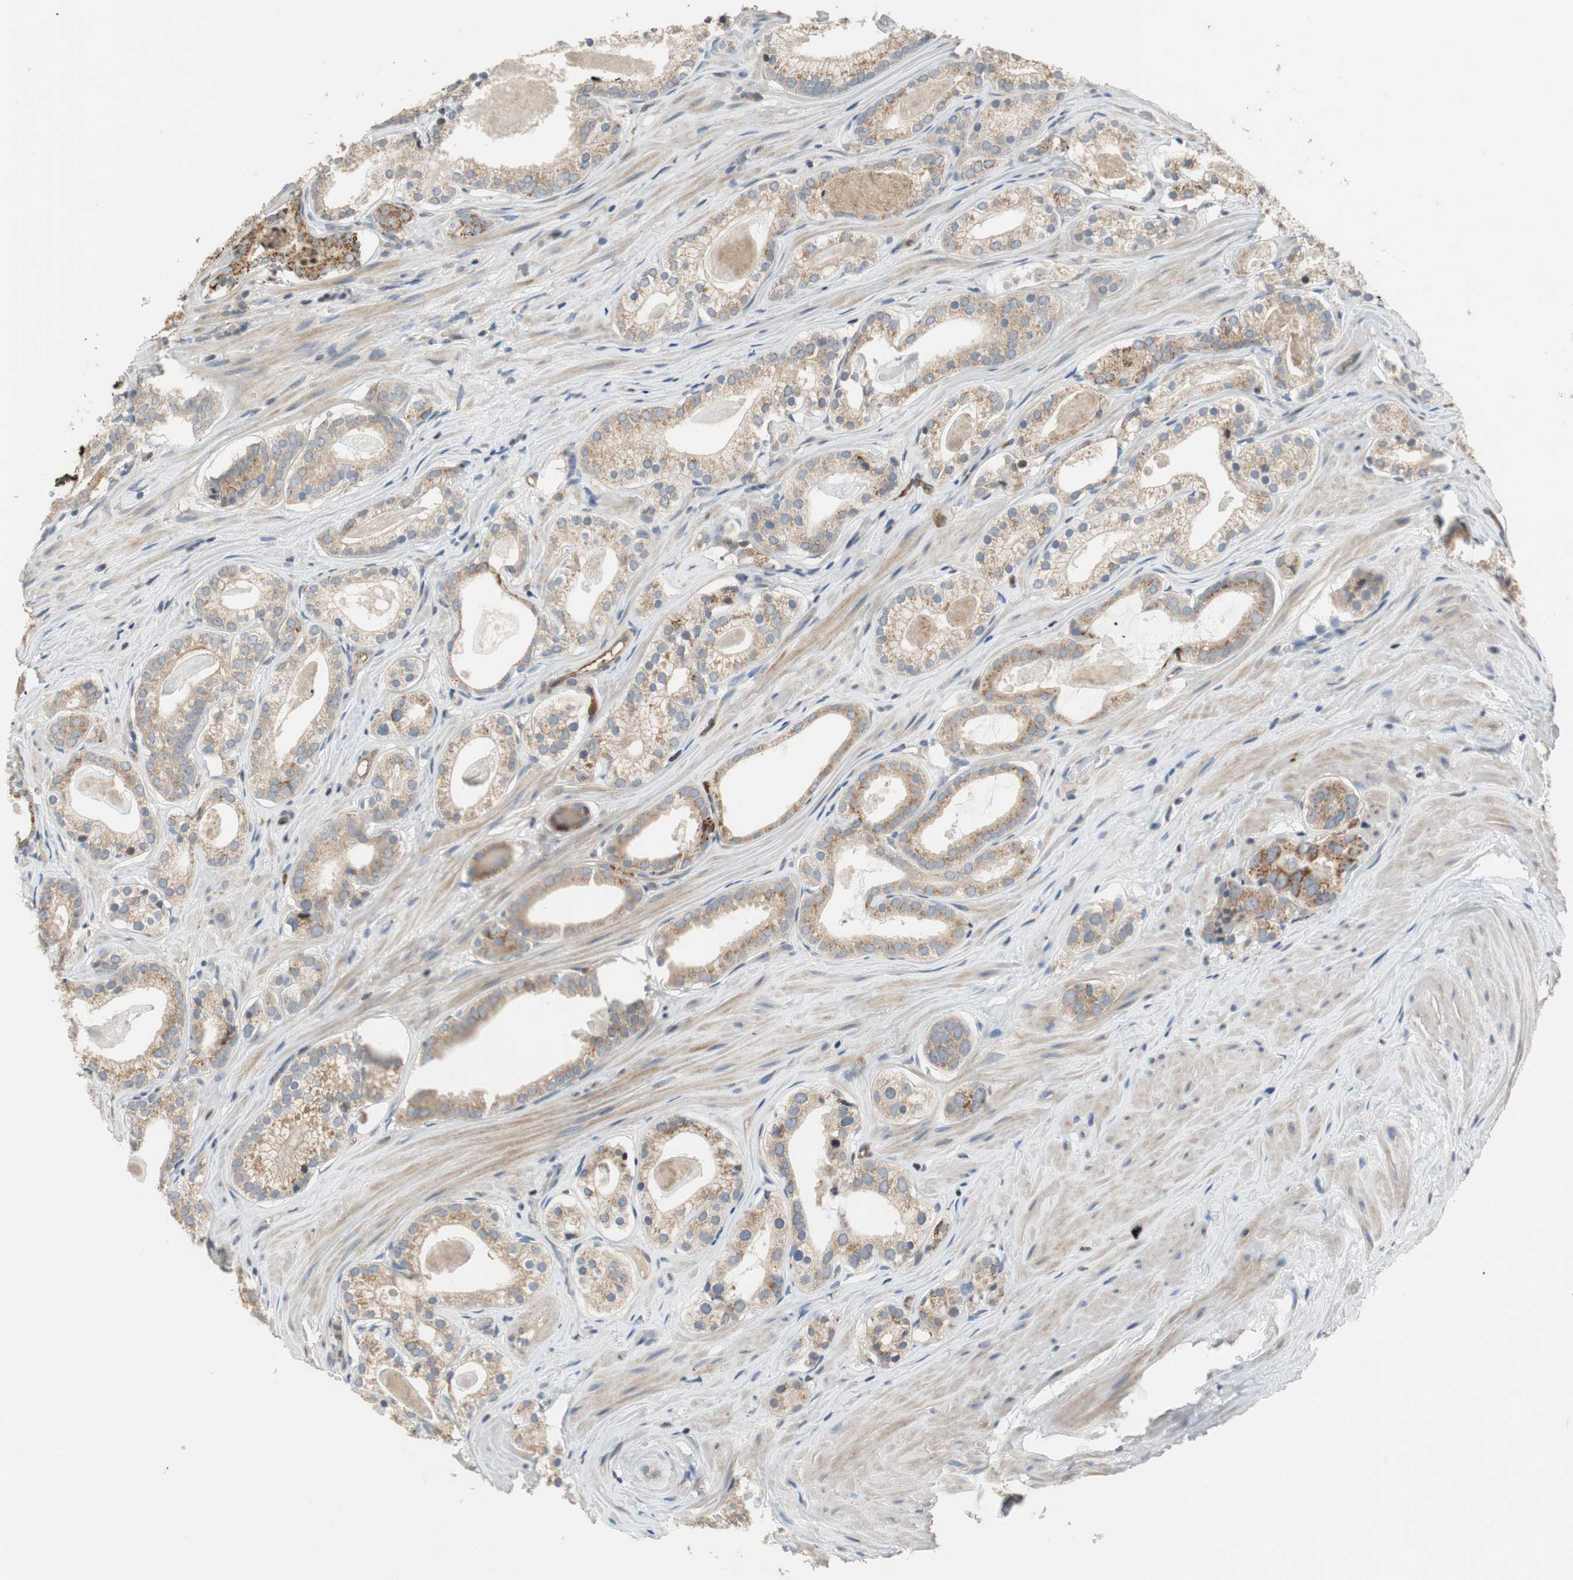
{"staining": {"intensity": "weak", "quantity": ">75%", "location": "cytoplasmic/membranous"}, "tissue": "prostate cancer", "cell_type": "Tumor cells", "image_type": "cancer", "snomed": [{"axis": "morphology", "description": "Adenocarcinoma, Low grade"}, {"axis": "topography", "description": "Prostate"}], "caption": "There is low levels of weak cytoplasmic/membranous positivity in tumor cells of low-grade adenocarcinoma (prostate), as demonstrated by immunohistochemical staining (brown color).", "gene": "ALPL", "patient": {"sex": "male", "age": 59}}